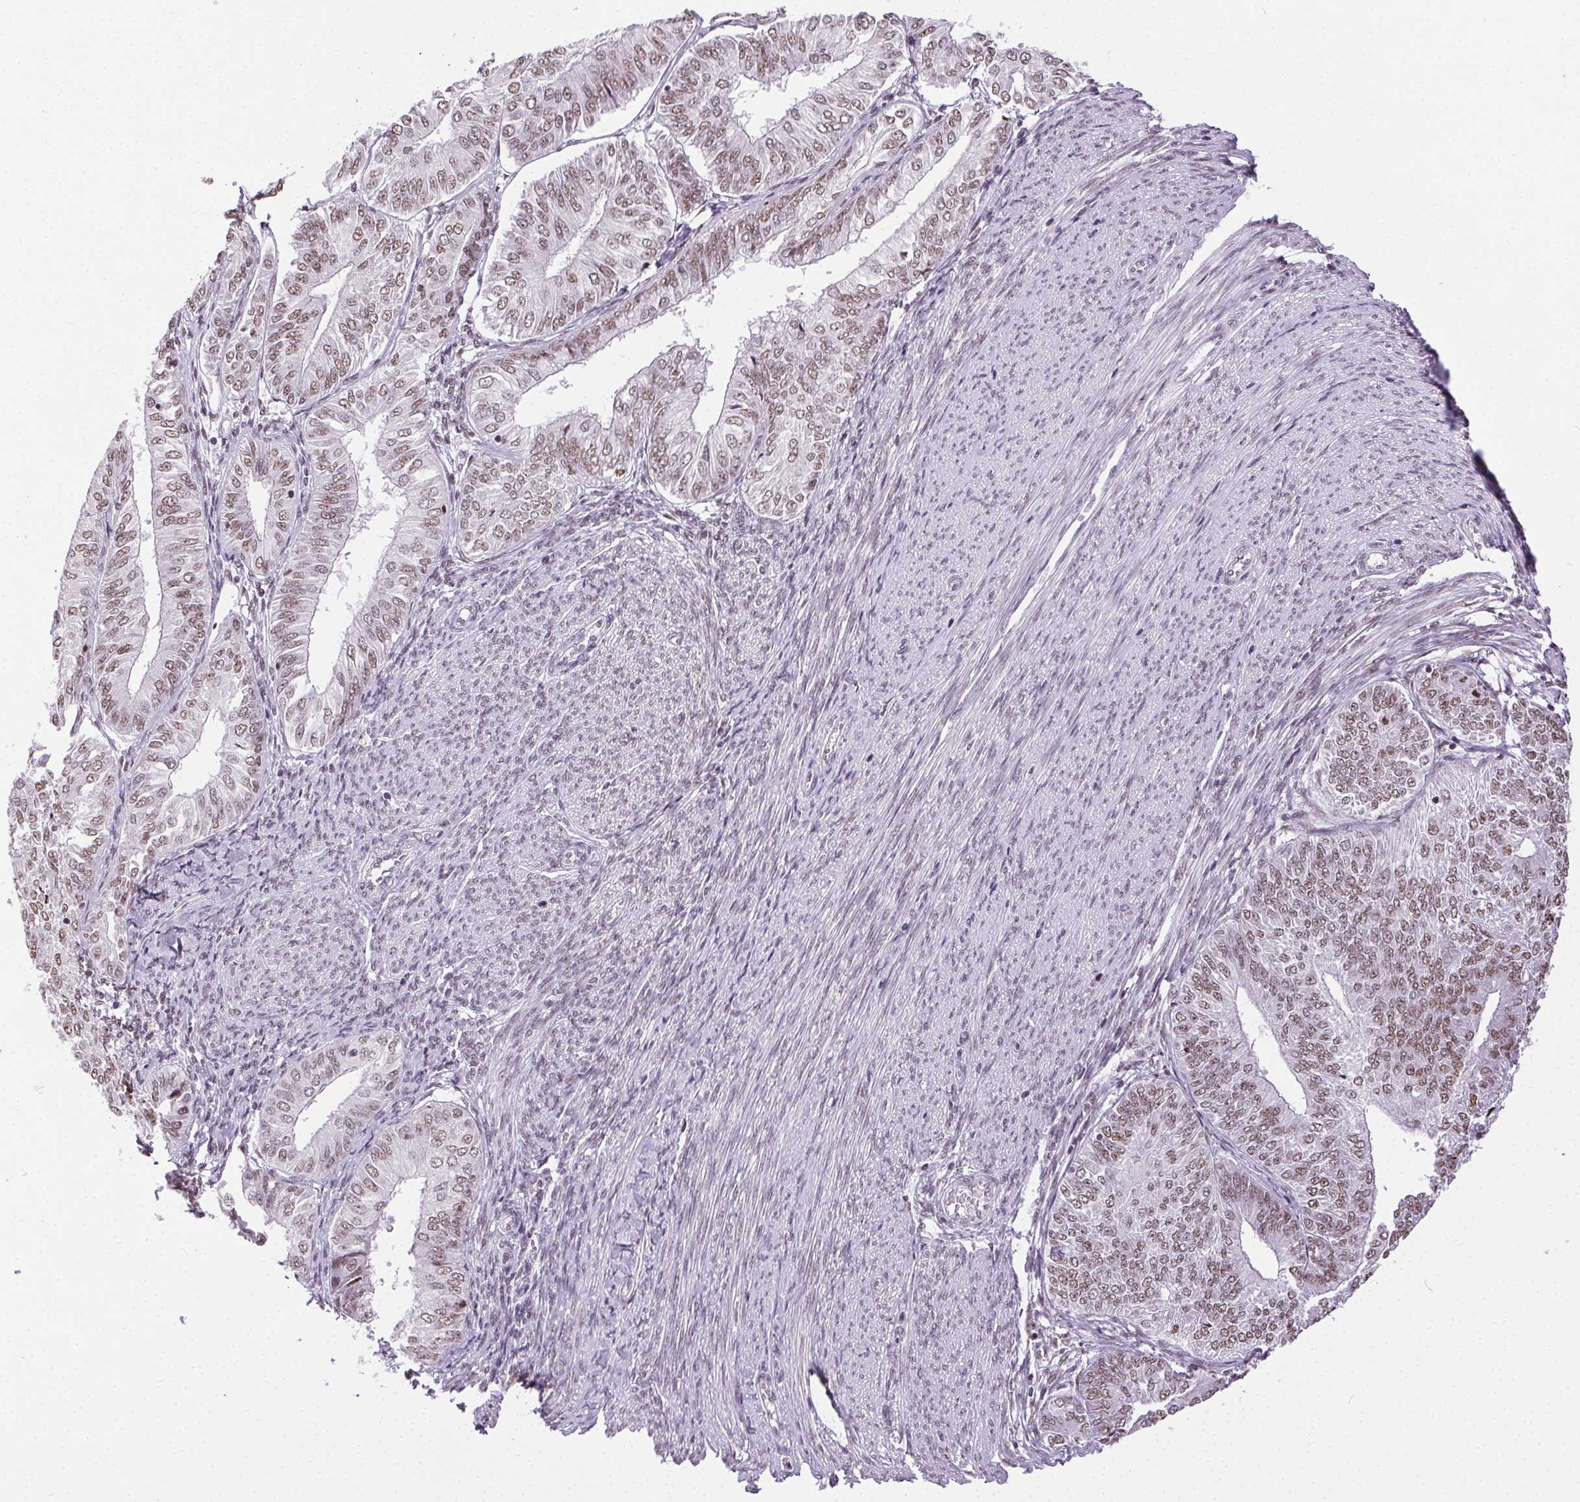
{"staining": {"intensity": "moderate", "quantity": ">75%", "location": "nuclear"}, "tissue": "endometrial cancer", "cell_type": "Tumor cells", "image_type": "cancer", "snomed": [{"axis": "morphology", "description": "Adenocarcinoma, NOS"}, {"axis": "topography", "description": "Endometrium"}], "caption": "Immunohistochemistry micrograph of neoplastic tissue: endometrial cancer stained using IHC shows medium levels of moderate protein expression localized specifically in the nuclear of tumor cells, appearing as a nuclear brown color.", "gene": "TRA2B", "patient": {"sex": "female", "age": 58}}